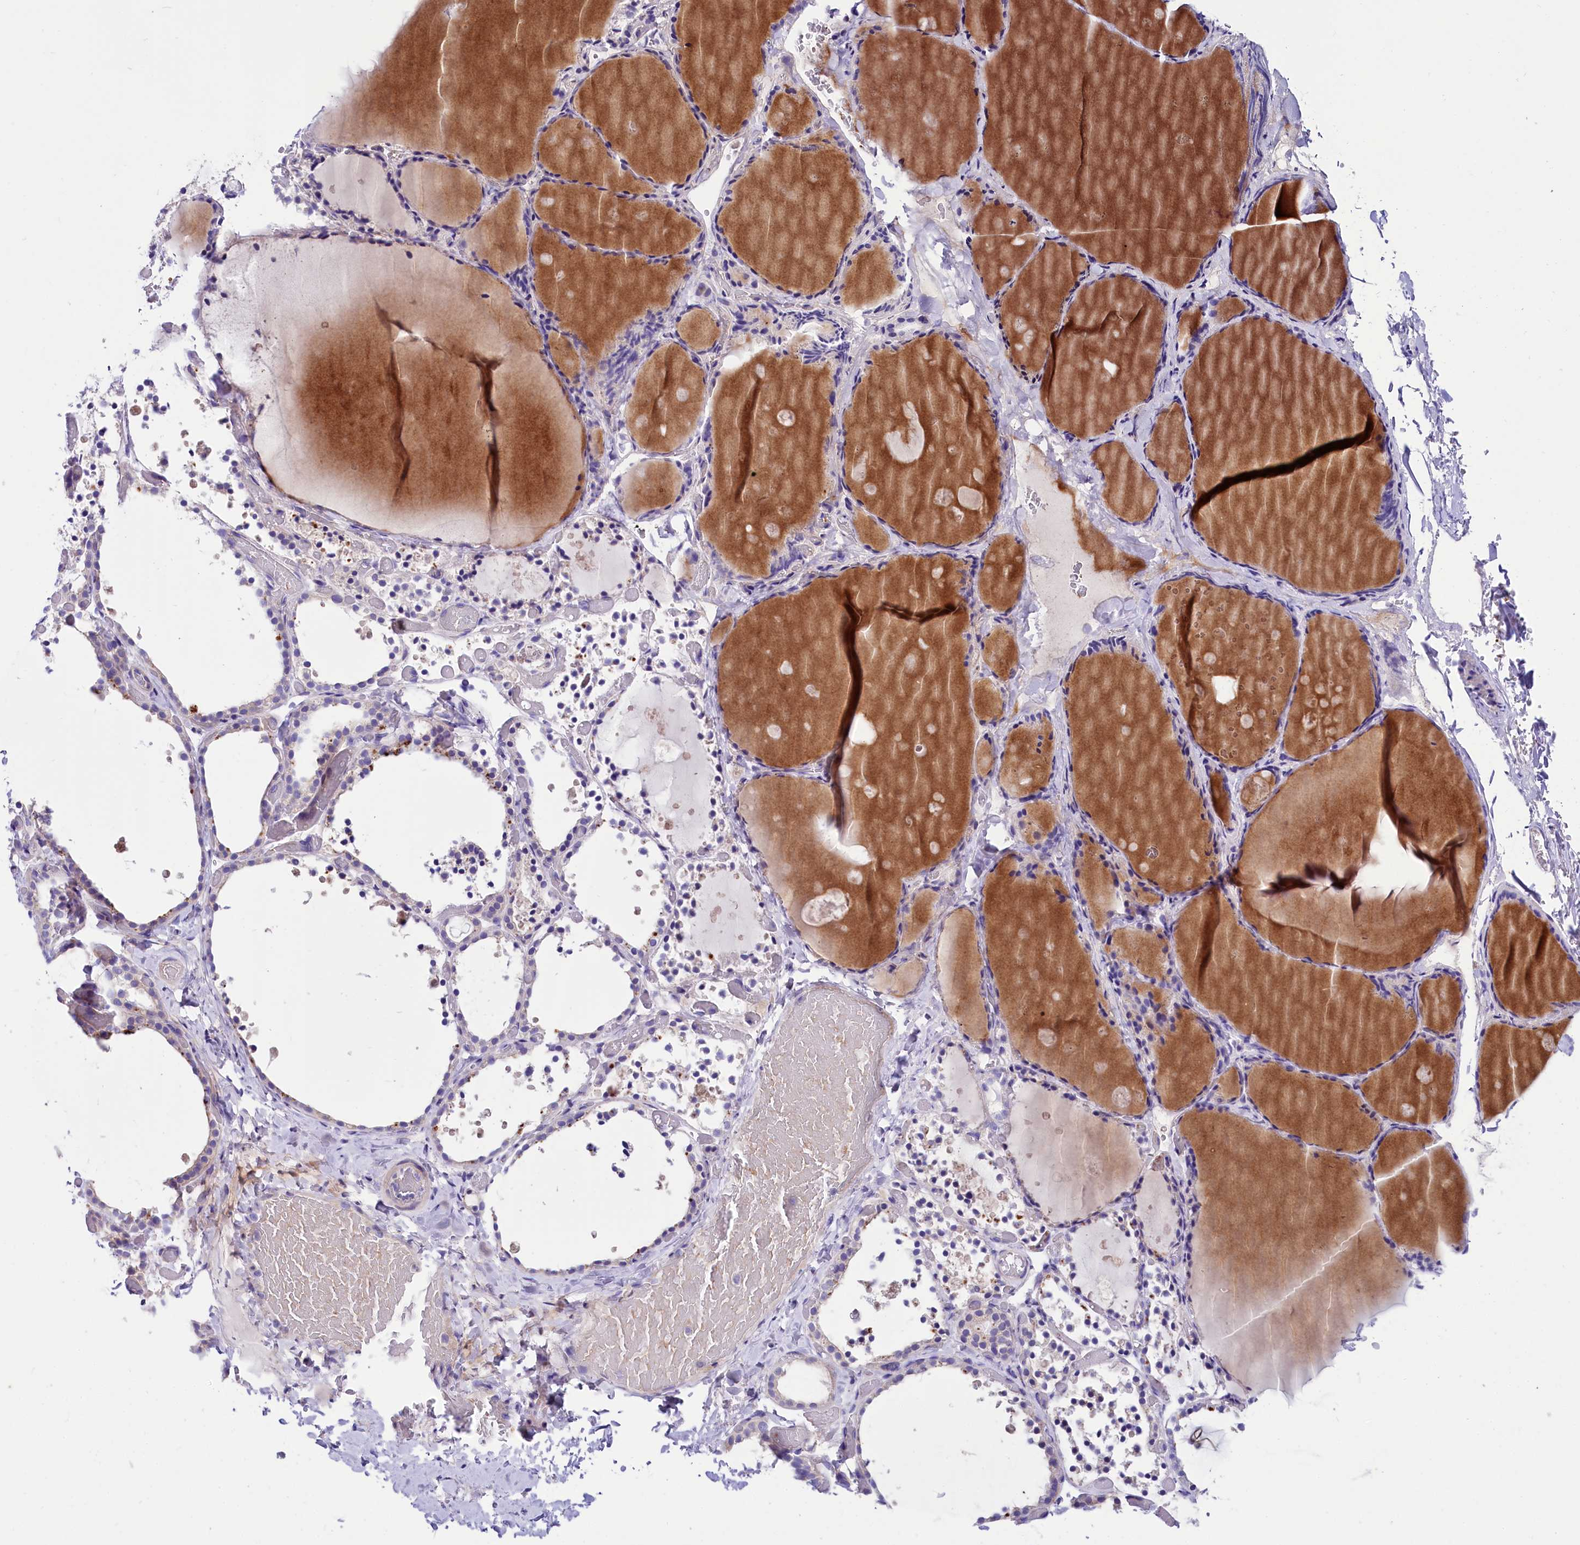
{"staining": {"intensity": "negative", "quantity": "none", "location": "none"}, "tissue": "thyroid gland", "cell_type": "Glandular cells", "image_type": "normal", "snomed": [{"axis": "morphology", "description": "Normal tissue, NOS"}, {"axis": "topography", "description": "Thyroid gland"}], "caption": "An IHC image of normal thyroid gland is shown. There is no staining in glandular cells of thyroid gland.", "gene": "ABHD5", "patient": {"sex": "female", "age": 44}}